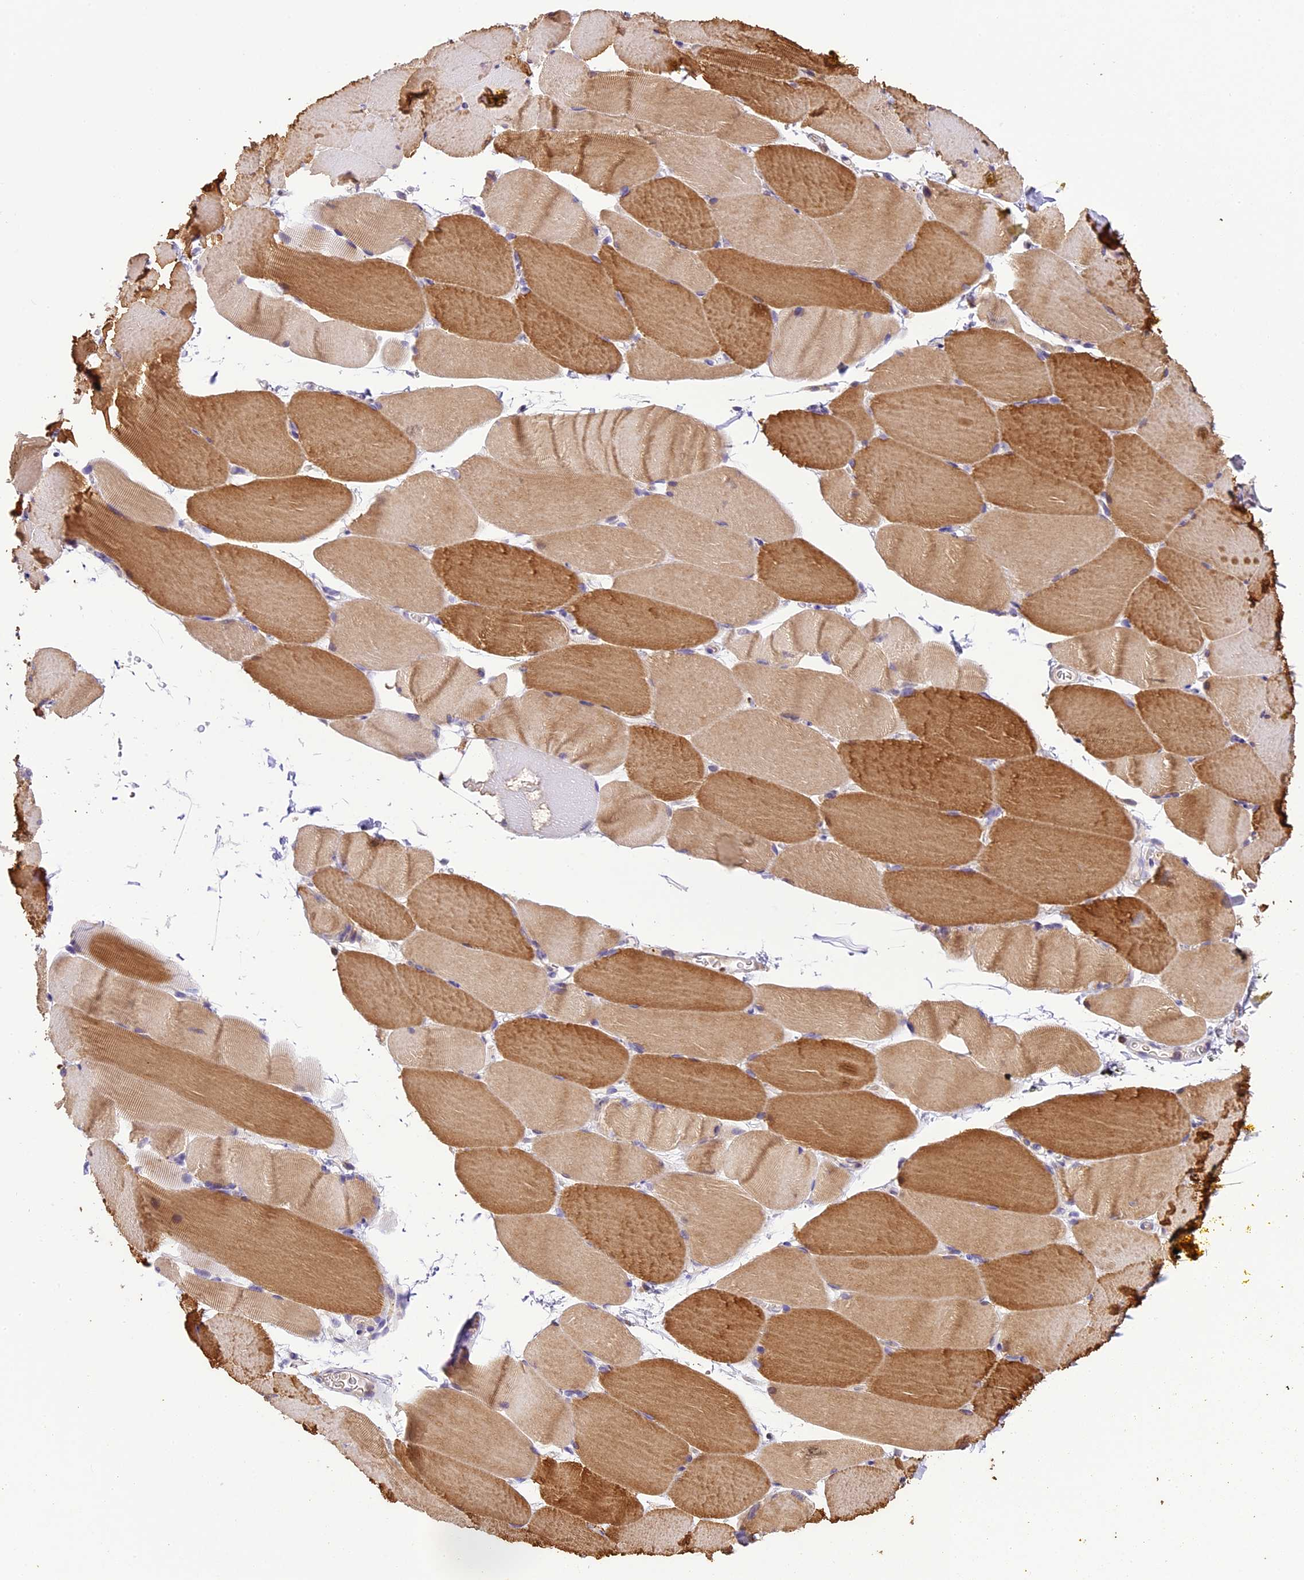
{"staining": {"intensity": "moderate", "quantity": ">75%", "location": "cytoplasmic/membranous"}, "tissue": "skeletal muscle", "cell_type": "Myocytes", "image_type": "normal", "snomed": [{"axis": "morphology", "description": "Normal tissue, NOS"}, {"axis": "topography", "description": "Skeletal muscle"}, {"axis": "topography", "description": "Parathyroid gland"}], "caption": "Immunohistochemical staining of unremarkable skeletal muscle demonstrates moderate cytoplasmic/membranous protein expression in approximately >75% of myocytes.", "gene": "DGKH", "patient": {"sex": "female", "age": 37}}